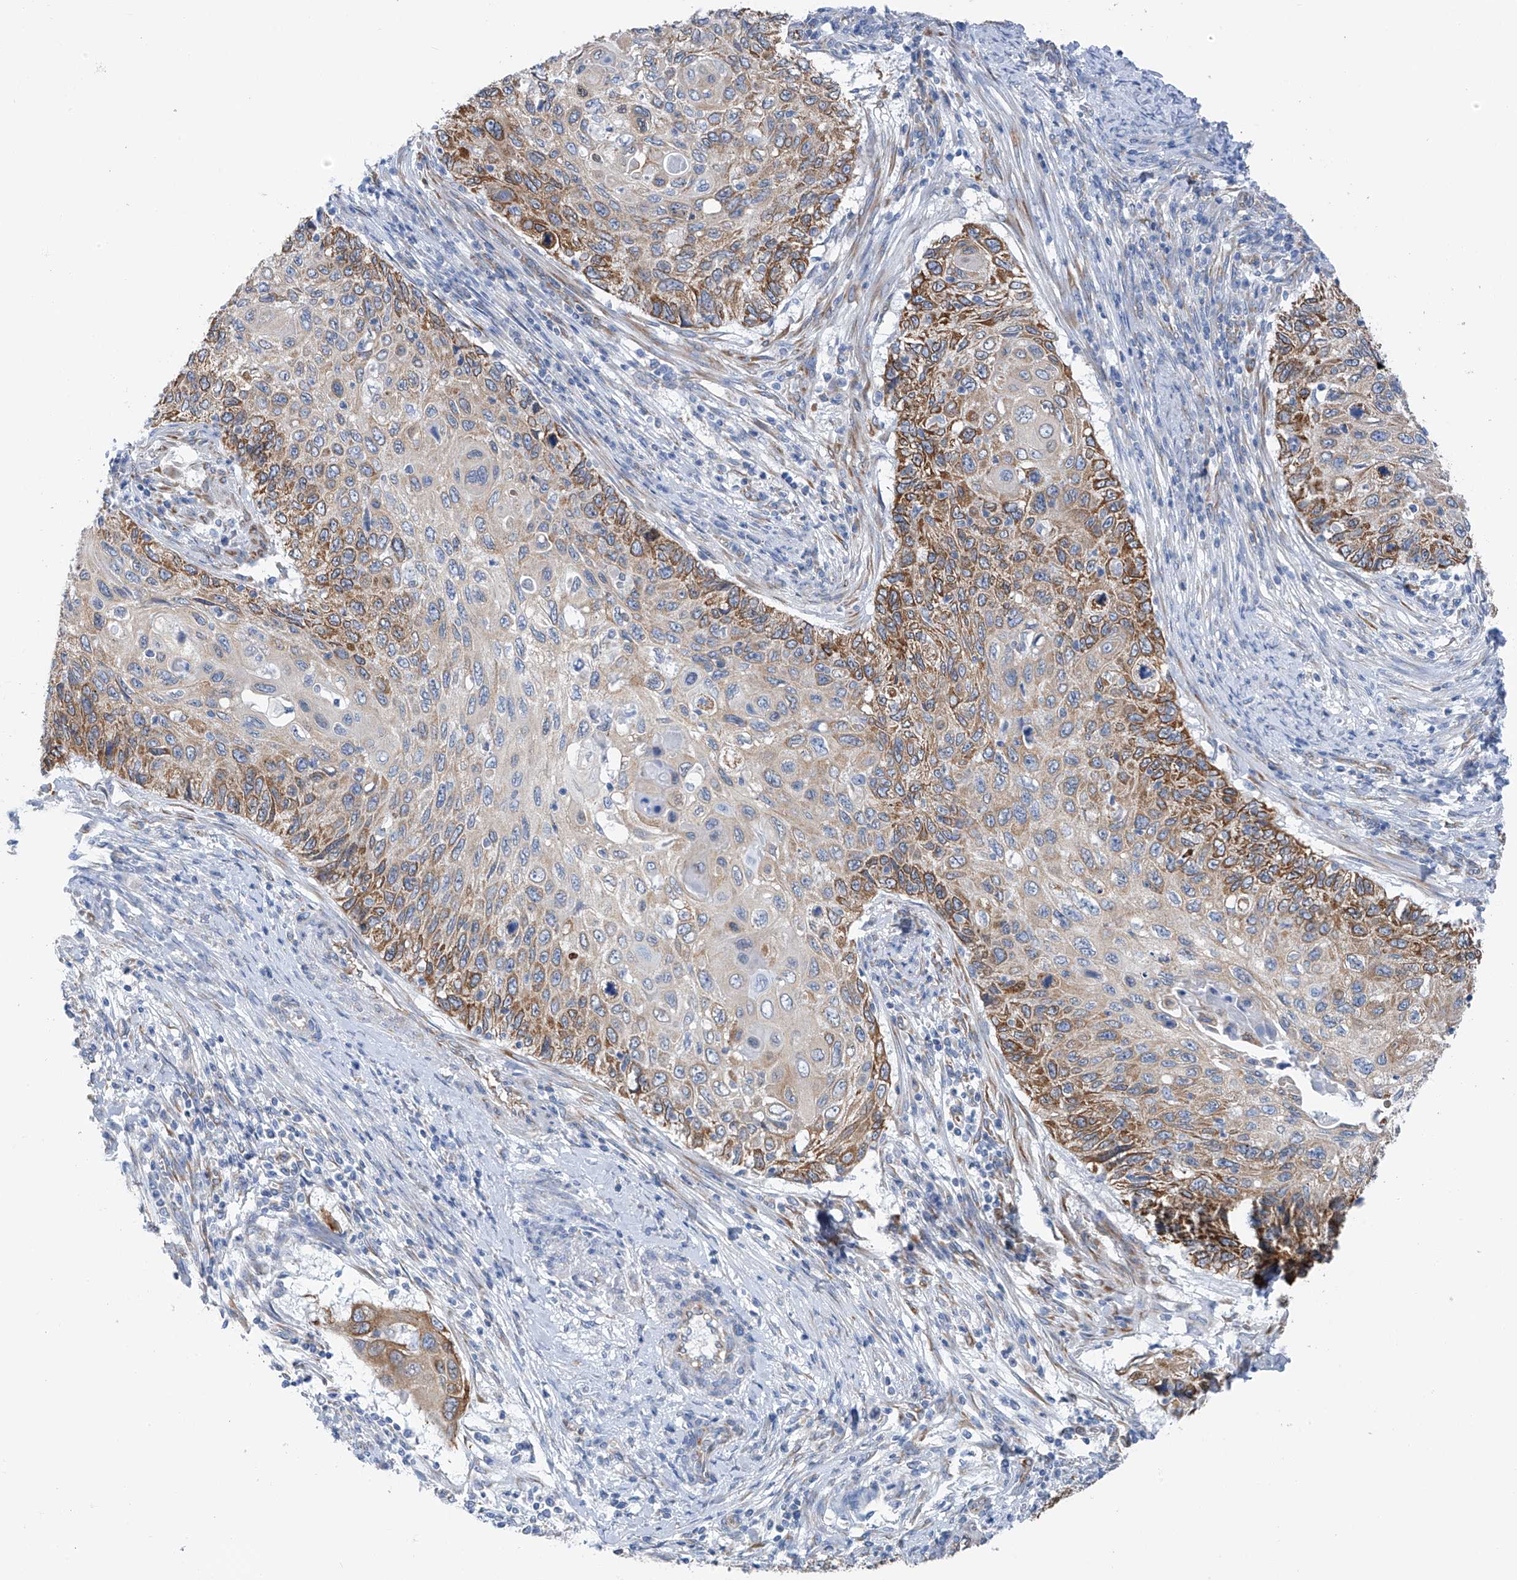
{"staining": {"intensity": "moderate", "quantity": "25%-75%", "location": "cytoplasmic/membranous"}, "tissue": "cervical cancer", "cell_type": "Tumor cells", "image_type": "cancer", "snomed": [{"axis": "morphology", "description": "Squamous cell carcinoma, NOS"}, {"axis": "topography", "description": "Cervix"}], "caption": "This micrograph displays immunohistochemistry staining of cervical cancer (squamous cell carcinoma), with medium moderate cytoplasmic/membranous expression in about 25%-75% of tumor cells.", "gene": "RCN2", "patient": {"sex": "female", "age": 70}}